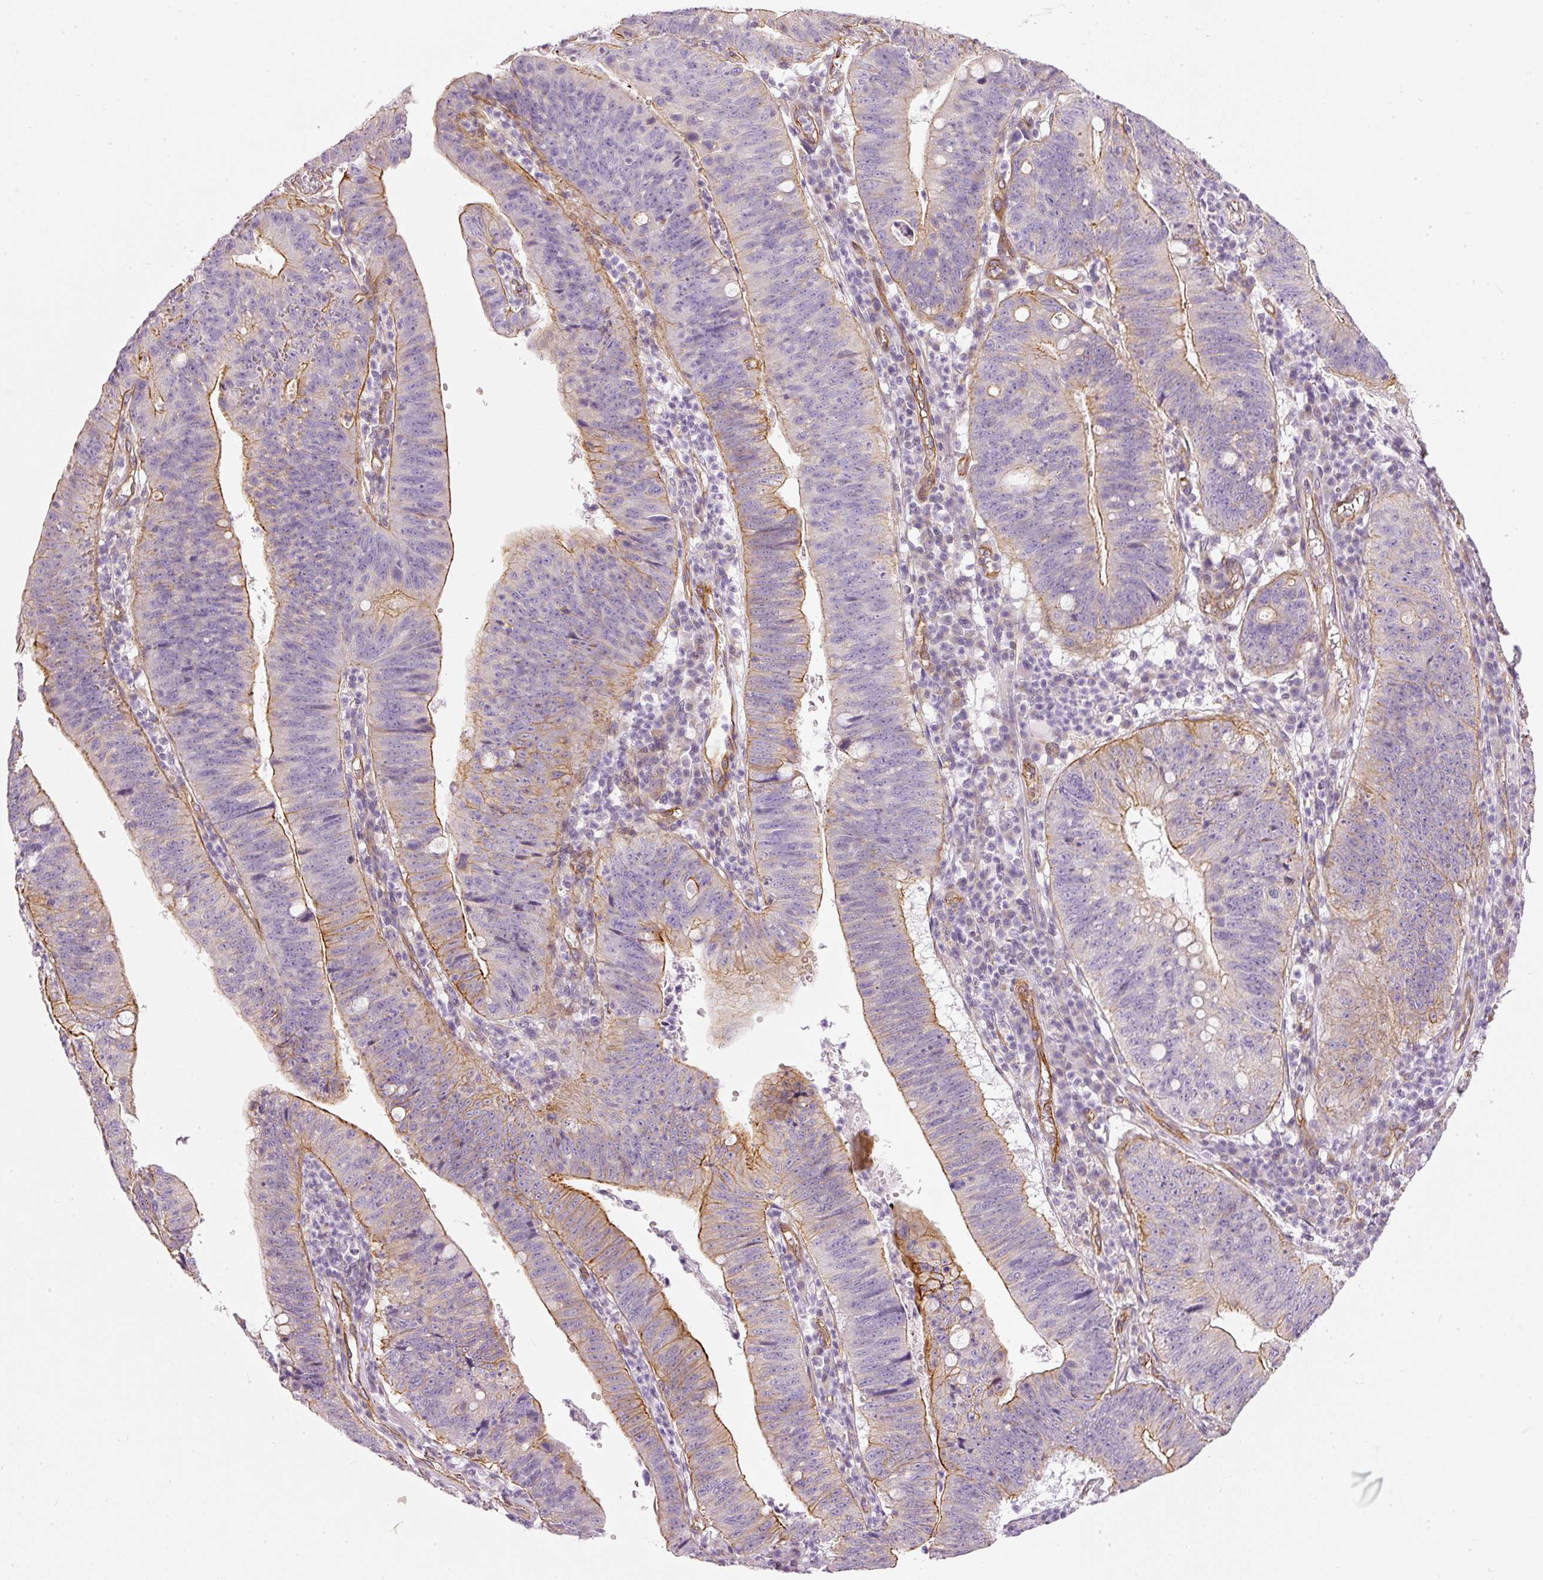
{"staining": {"intensity": "moderate", "quantity": "25%-75%", "location": "cytoplasmic/membranous"}, "tissue": "stomach cancer", "cell_type": "Tumor cells", "image_type": "cancer", "snomed": [{"axis": "morphology", "description": "Adenocarcinoma, NOS"}, {"axis": "topography", "description": "Stomach"}], "caption": "Immunohistochemical staining of stomach adenocarcinoma reveals moderate cytoplasmic/membranous protein staining in about 25%-75% of tumor cells.", "gene": "OSR2", "patient": {"sex": "male", "age": 59}}